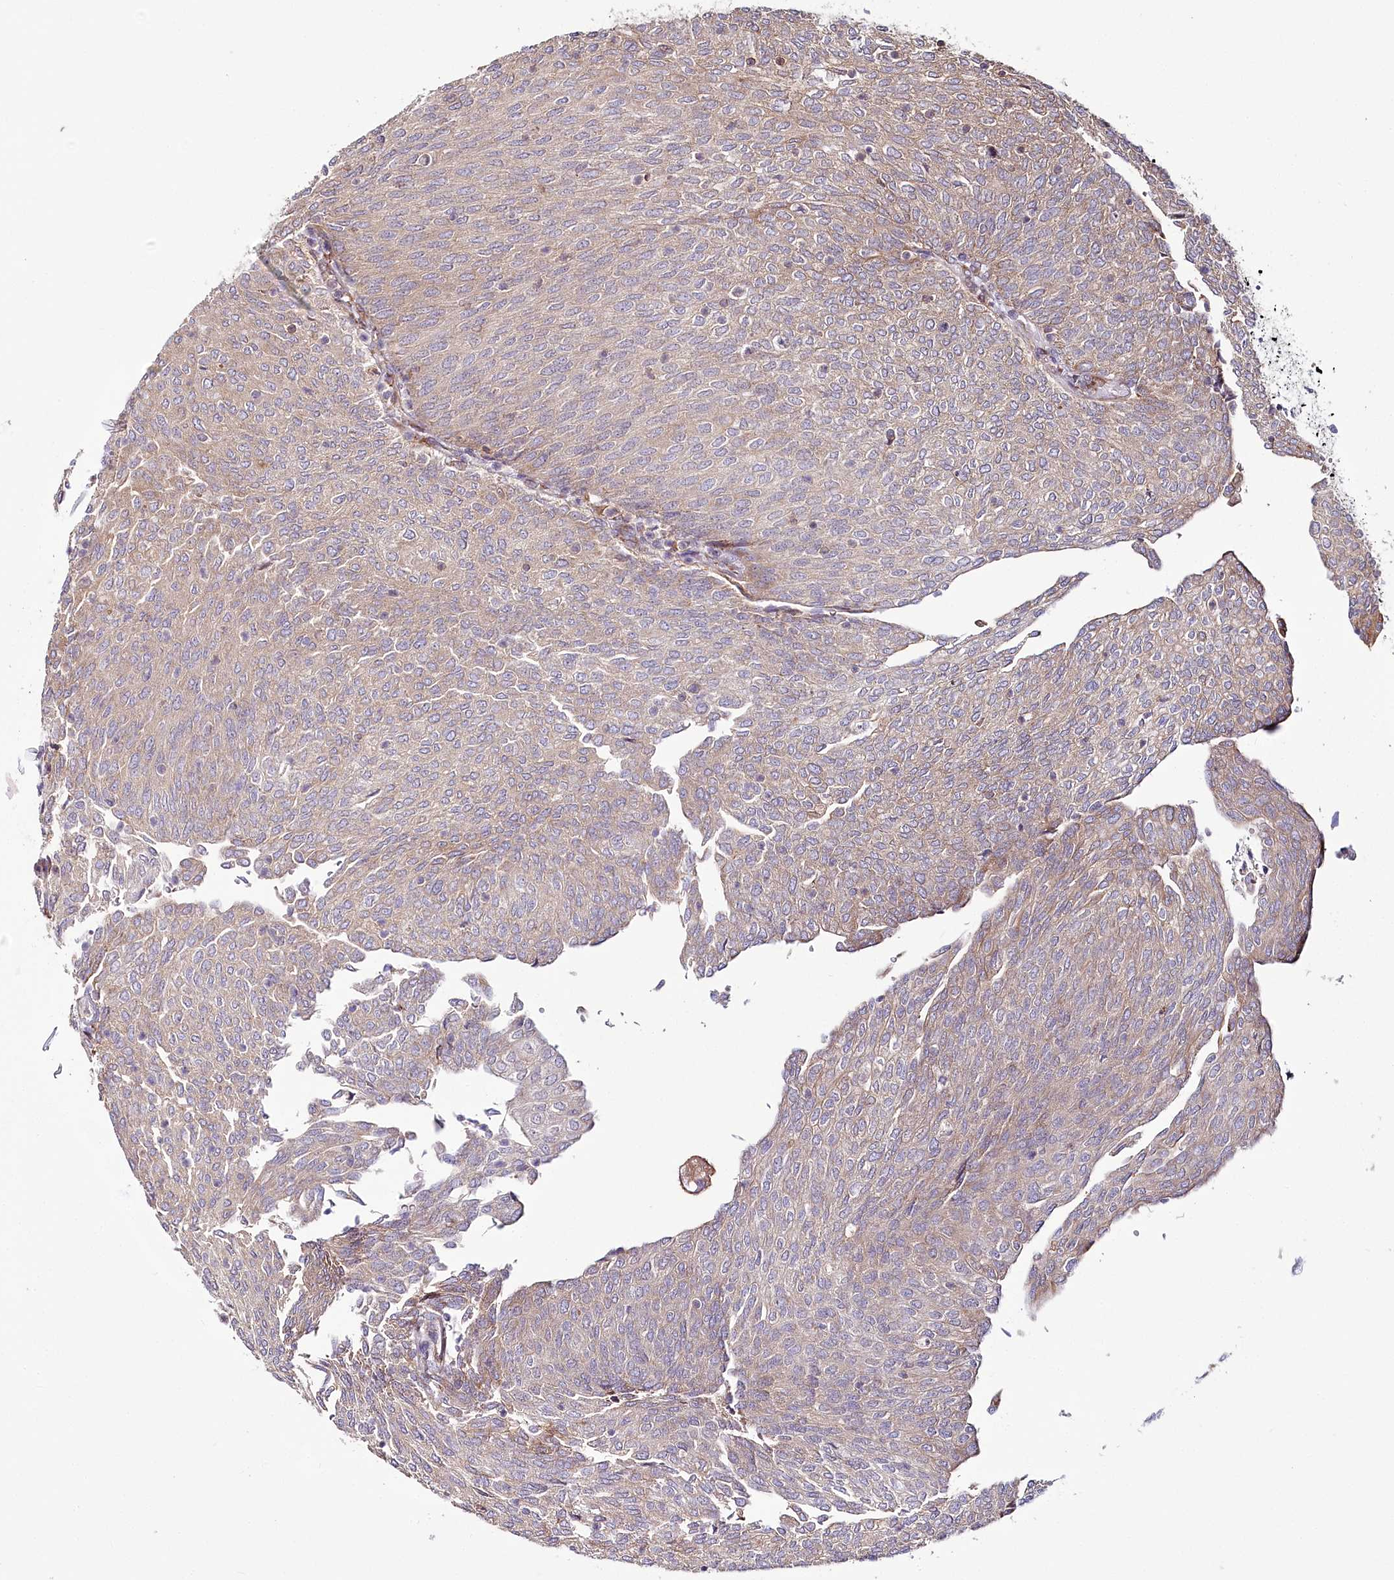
{"staining": {"intensity": "weak", "quantity": "25%-75%", "location": "cytoplasmic/membranous"}, "tissue": "urothelial cancer", "cell_type": "Tumor cells", "image_type": "cancer", "snomed": [{"axis": "morphology", "description": "Urothelial carcinoma, Low grade"}, {"axis": "topography", "description": "Urinary bladder"}], "caption": "This photomicrograph demonstrates immunohistochemistry staining of human urothelial cancer, with low weak cytoplasmic/membranous expression in about 25%-75% of tumor cells.", "gene": "POGLUT1", "patient": {"sex": "female", "age": 79}}